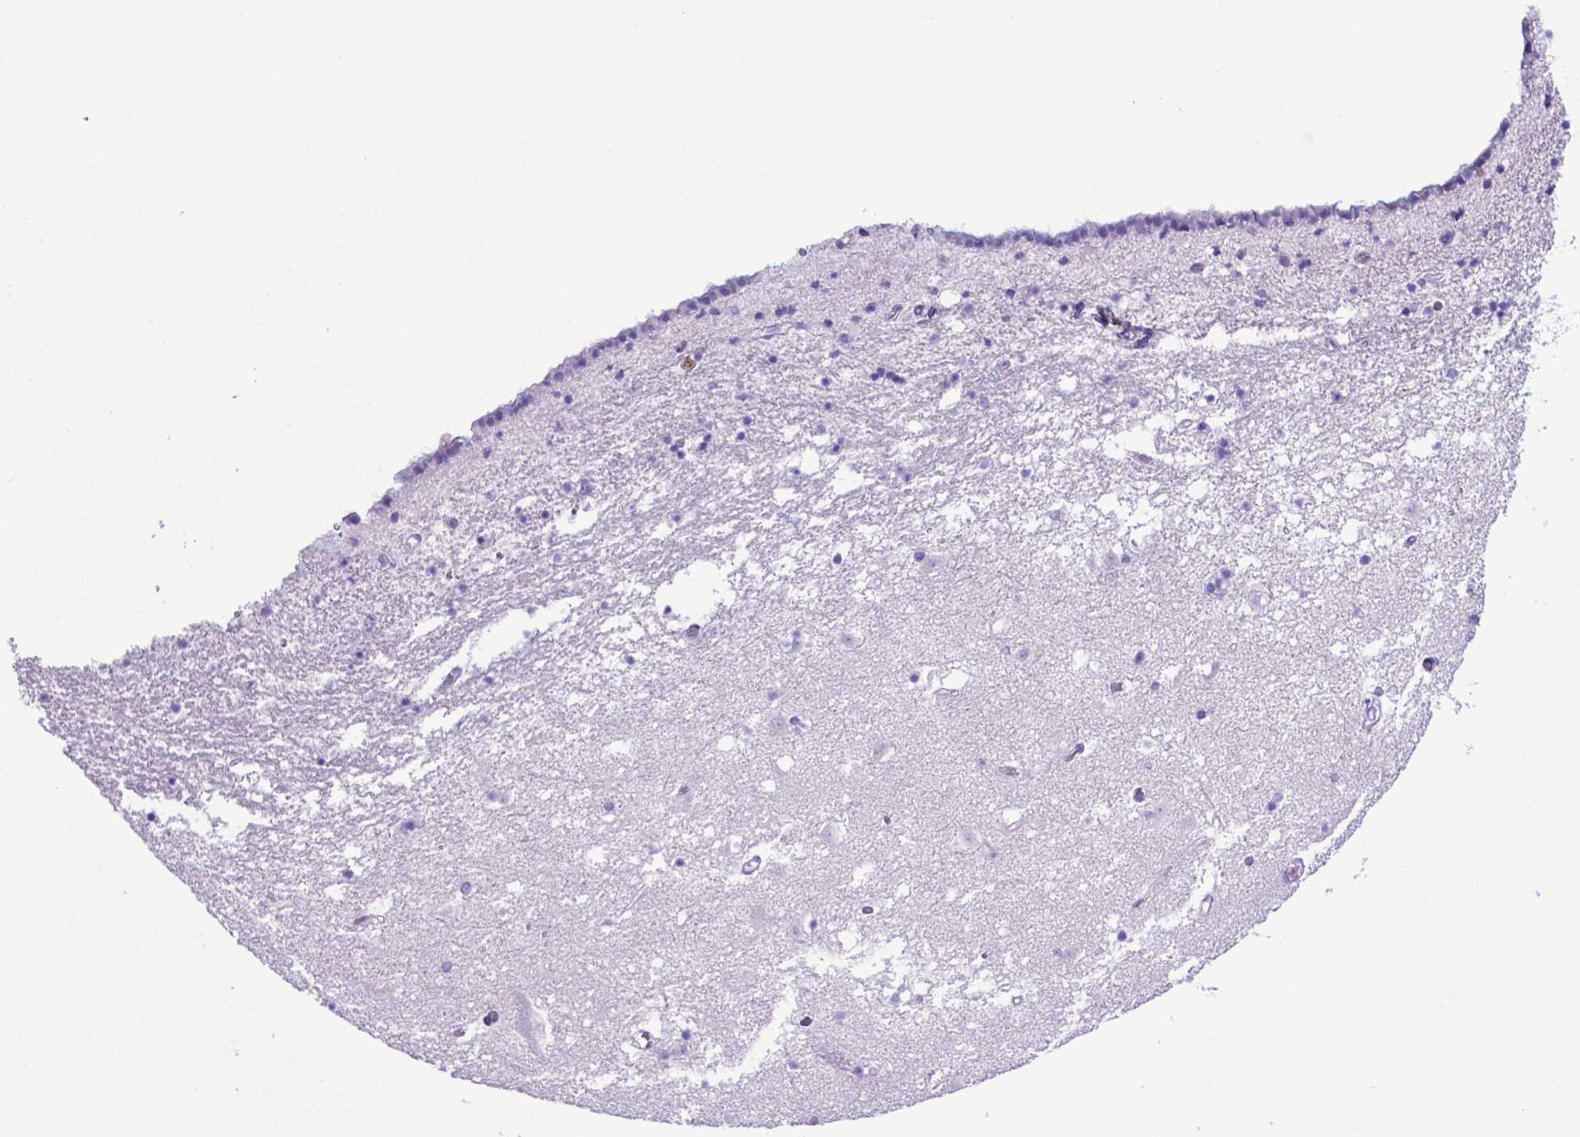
{"staining": {"intensity": "negative", "quantity": "none", "location": "none"}, "tissue": "caudate", "cell_type": "Glial cells", "image_type": "normal", "snomed": [{"axis": "morphology", "description": "Normal tissue, NOS"}, {"axis": "topography", "description": "Lateral ventricle wall"}], "caption": "A high-resolution image shows IHC staining of normal caudate, which exhibits no significant positivity in glial cells.", "gene": "LZTR1", "patient": {"sex": "female", "age": 42}}